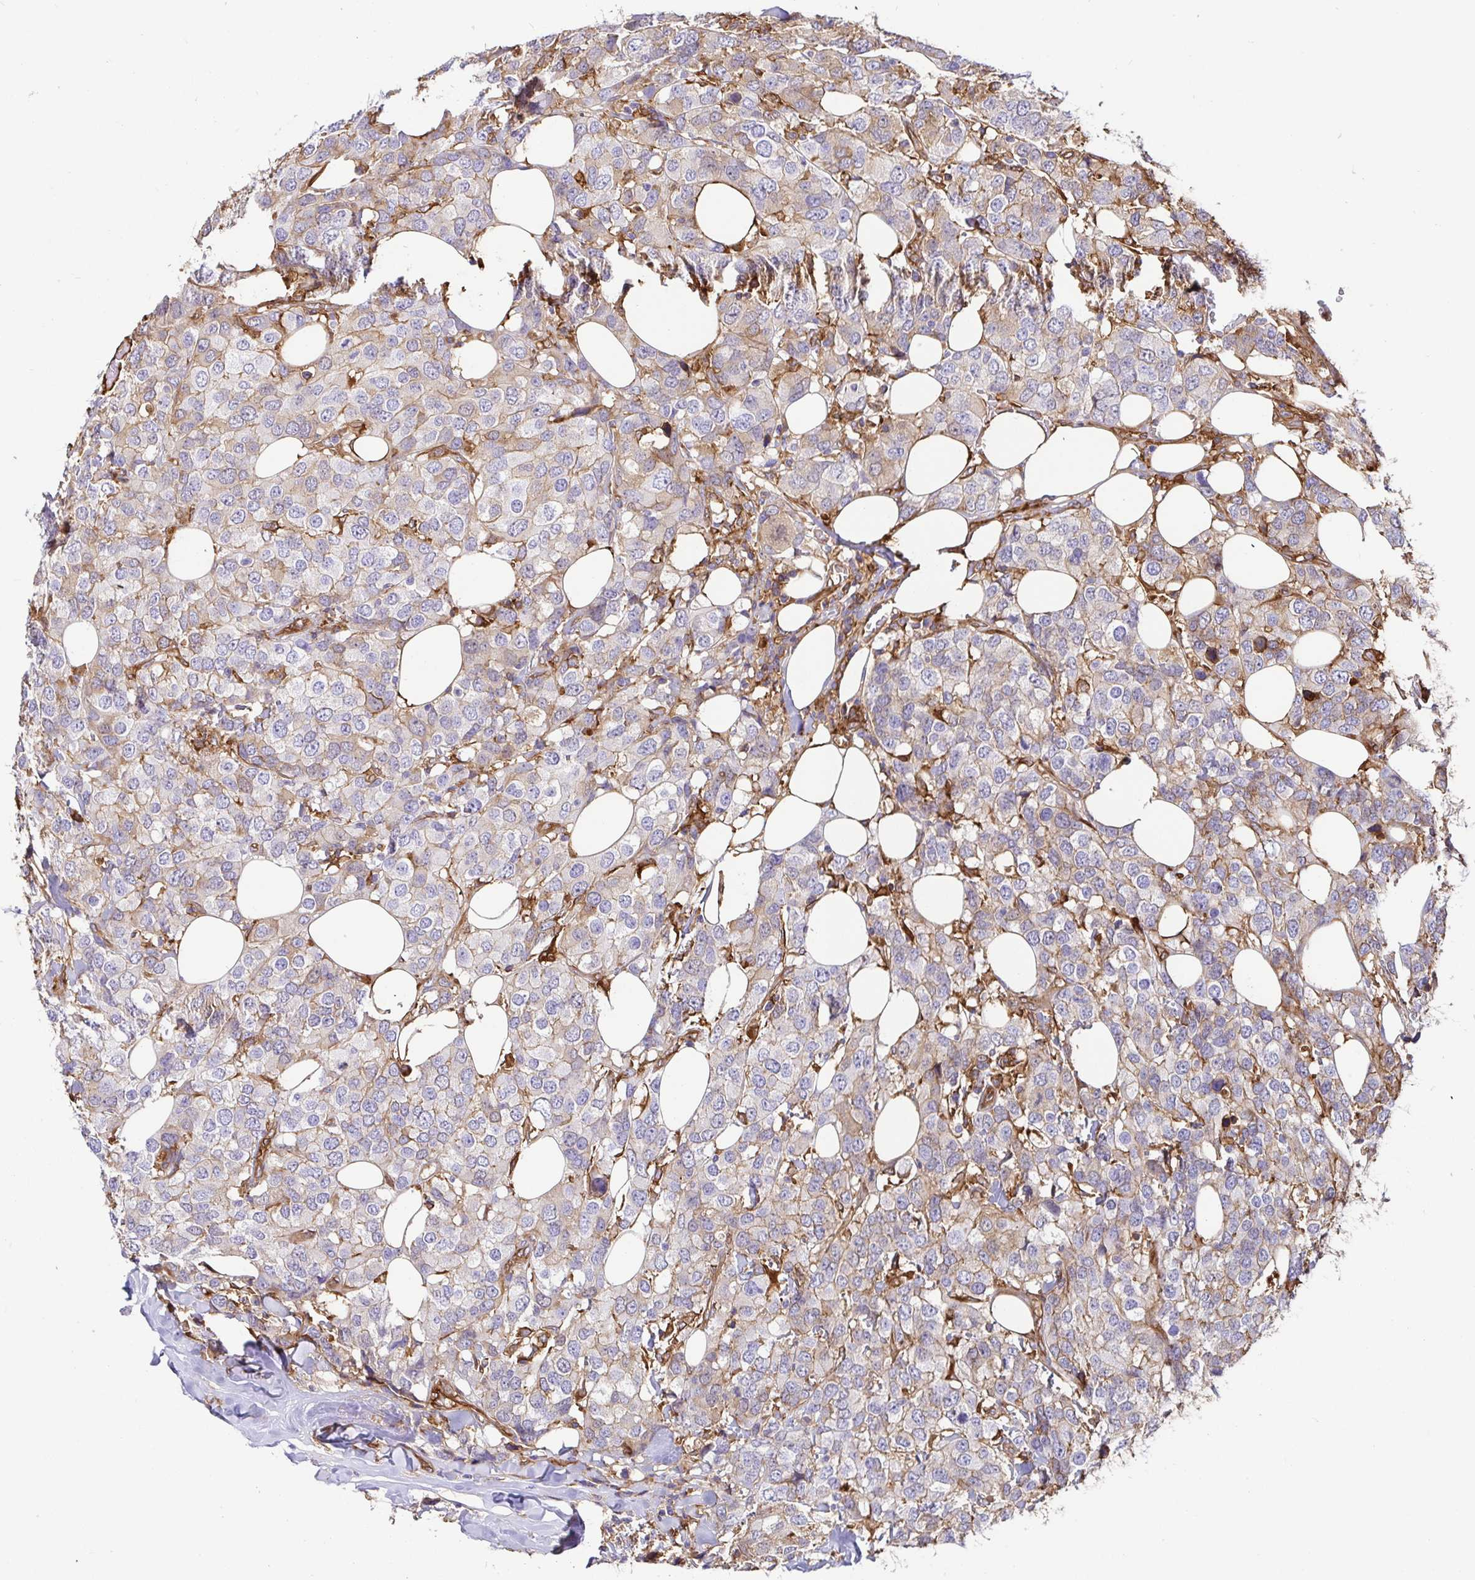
{"staining": {"intensity": "weak", "quantity": "25%-75%", "location": "cytoplasmic/membranous"}, "tissue": "breast cancer", "cell_type": "Tumor cells", "image_type": "cancer", "snomed": [{"axis": "morphology", "description": "Lobular carcinoma"}, {"axis": "topography", "description": "Breast"}], "caption": "The immunohistochemical stain labels weak cytoplasmic/membranous positivity in tumor cells of breast cancer (lobular carcinoma) tissue.", "gene": "ANXA2", "patient": {"sex": "female", "age": 59}}